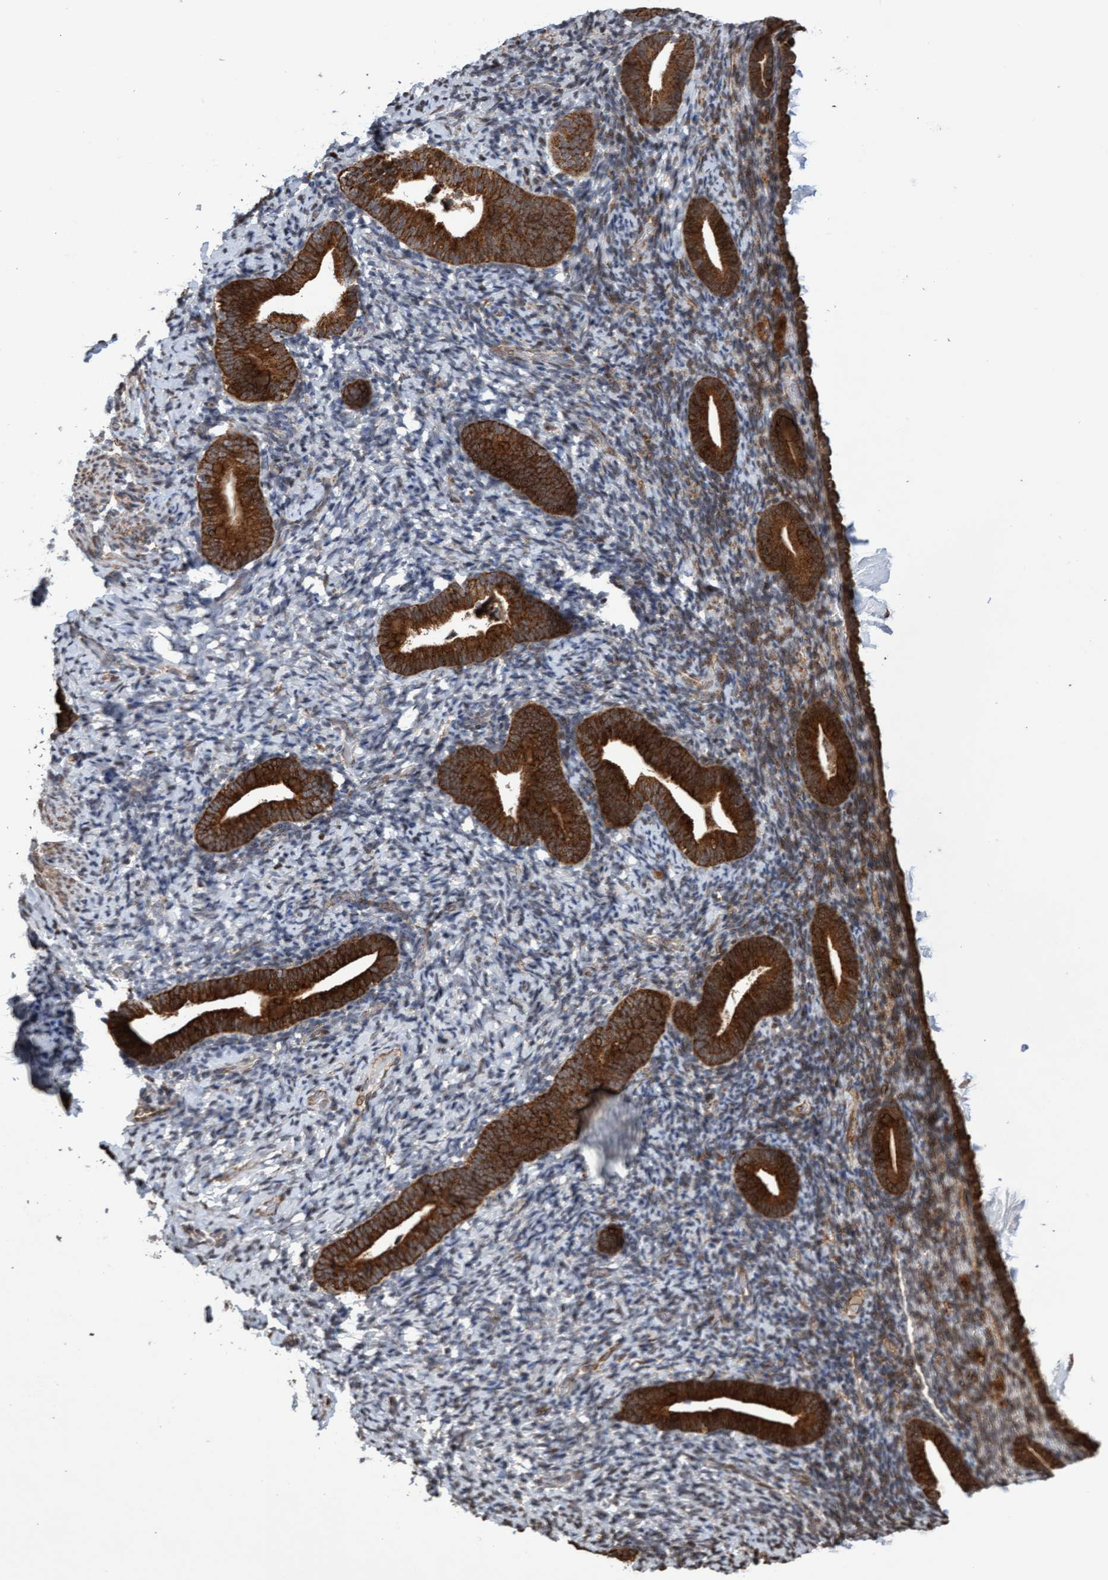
{"staining": {"intensity": "weak", "quantity": "25%-75%", "location": "cytoplasmic/membranous"}, "tissue": "endometrium", "cell_type": "Cells in endometrial stroma", "image_type": "normal", "snomed": [{"axis": "morphology", "description": "Normal tissue, NOS"}, {"axis": "topography", "description": "Endometrium"}], "caption": "Cells in endometrial stroma exhibit low levels of weak cytoplasmic/membranous expression in approximately 25%-75% of cells in unremarkable human endometrium. (DAB (3,3'-diaminobenzidine) IHC, brown staining for protein, blue staining for nuclei).", "gene": "PECR", "patient": {"sex": "female", "age": 51}}